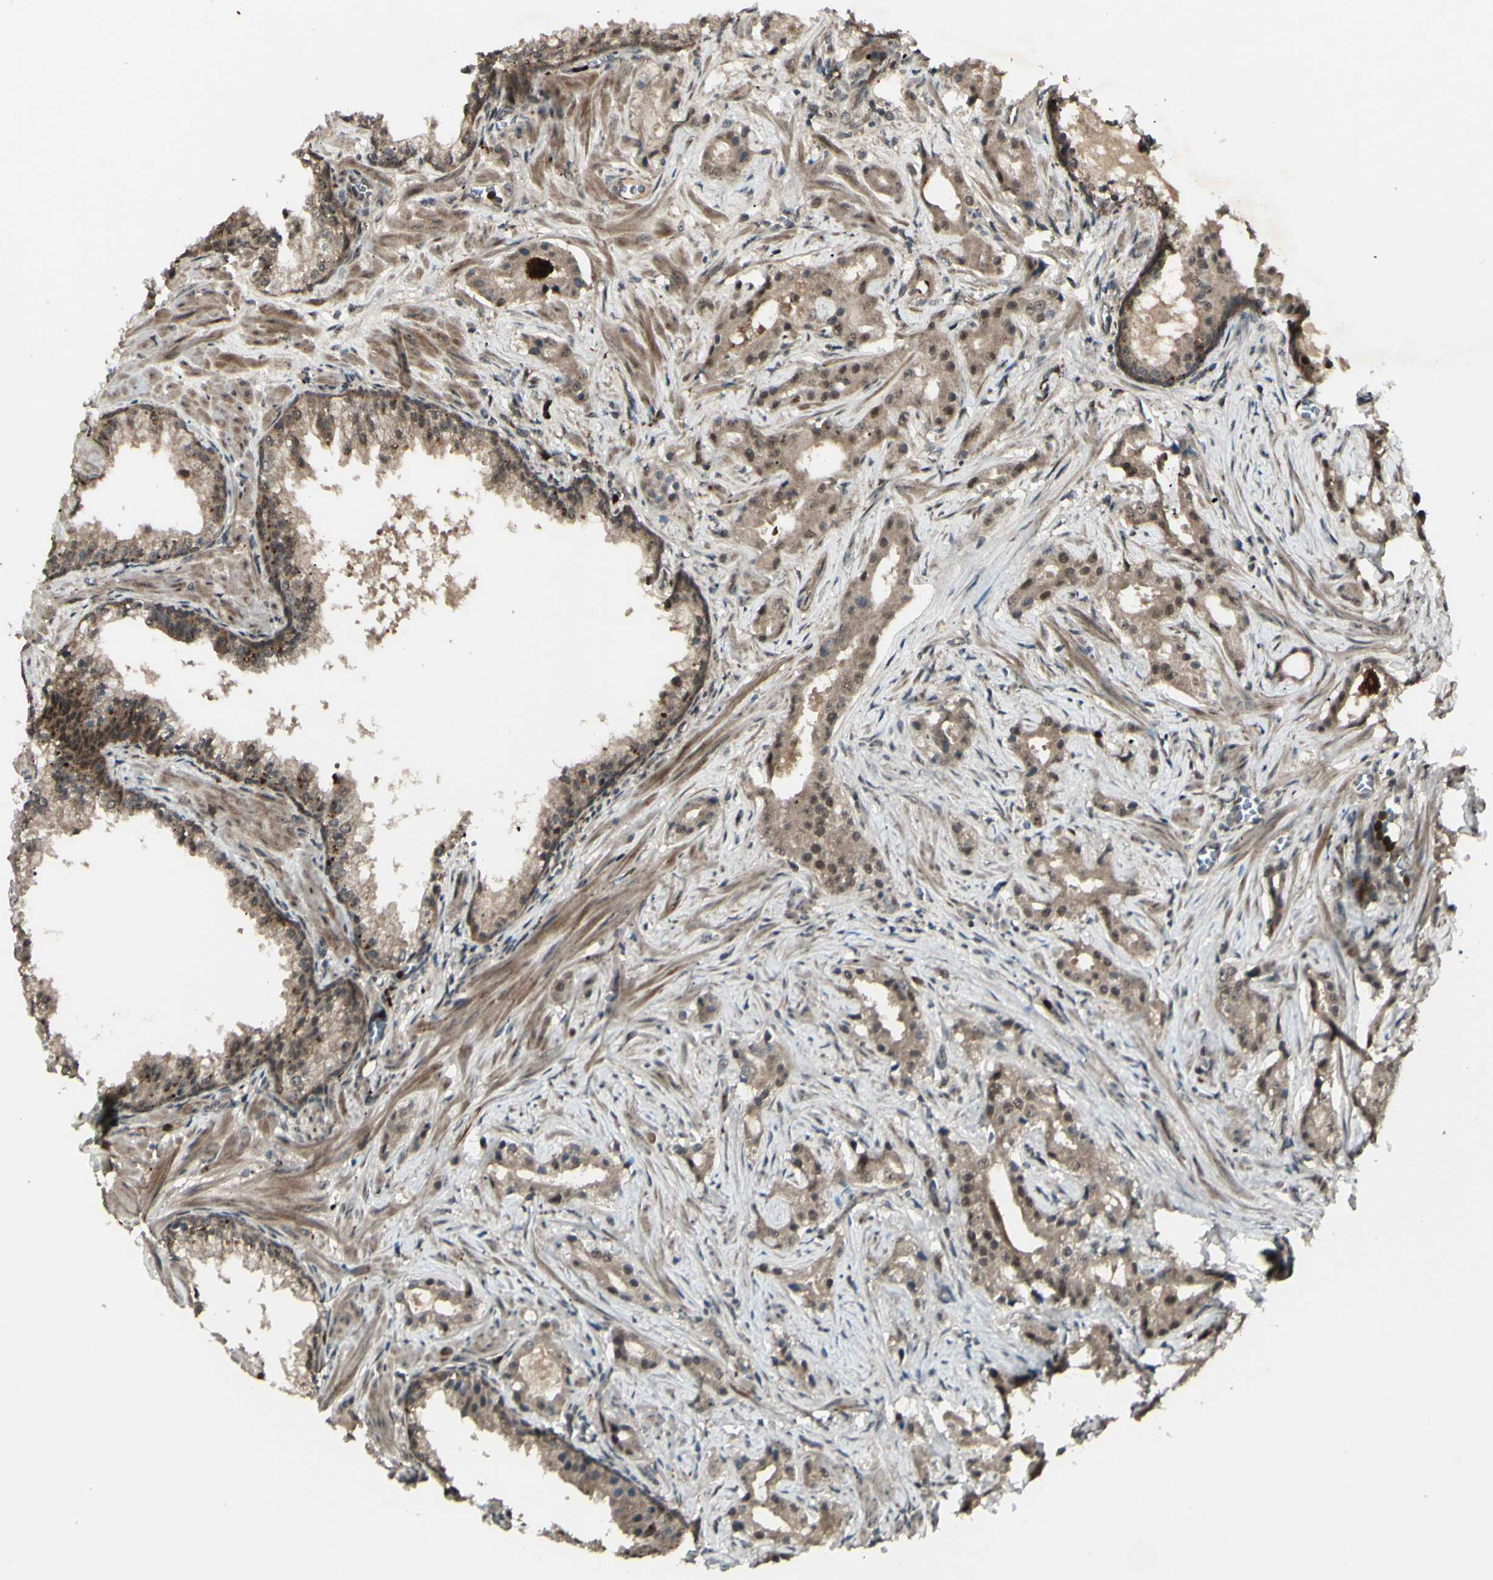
{"staining": {"intensity": "moderate", "quantity": ">75%", "location": "cytoplasmic/membranous,nuclear"}, "tissue": "prostate cancer", "cell_type": "Tumor cells", "image_type": "cancer", "snomed": [{"axis": "morphology", "description": "Adenocarcinoma, Low grade"}, {"axis": "topography", "description": "Prostate"}], "caption": "This is a photomicrograph of immunohistochemistry (IHC) staining of prostate cancer (low-grade adenocarcinoma), which shows moderate expression in the cytoplasmic/membranous and nuclear of tumor cells.", "gene": "MLF2", "patient": {"sex": "male", "age": 59}}